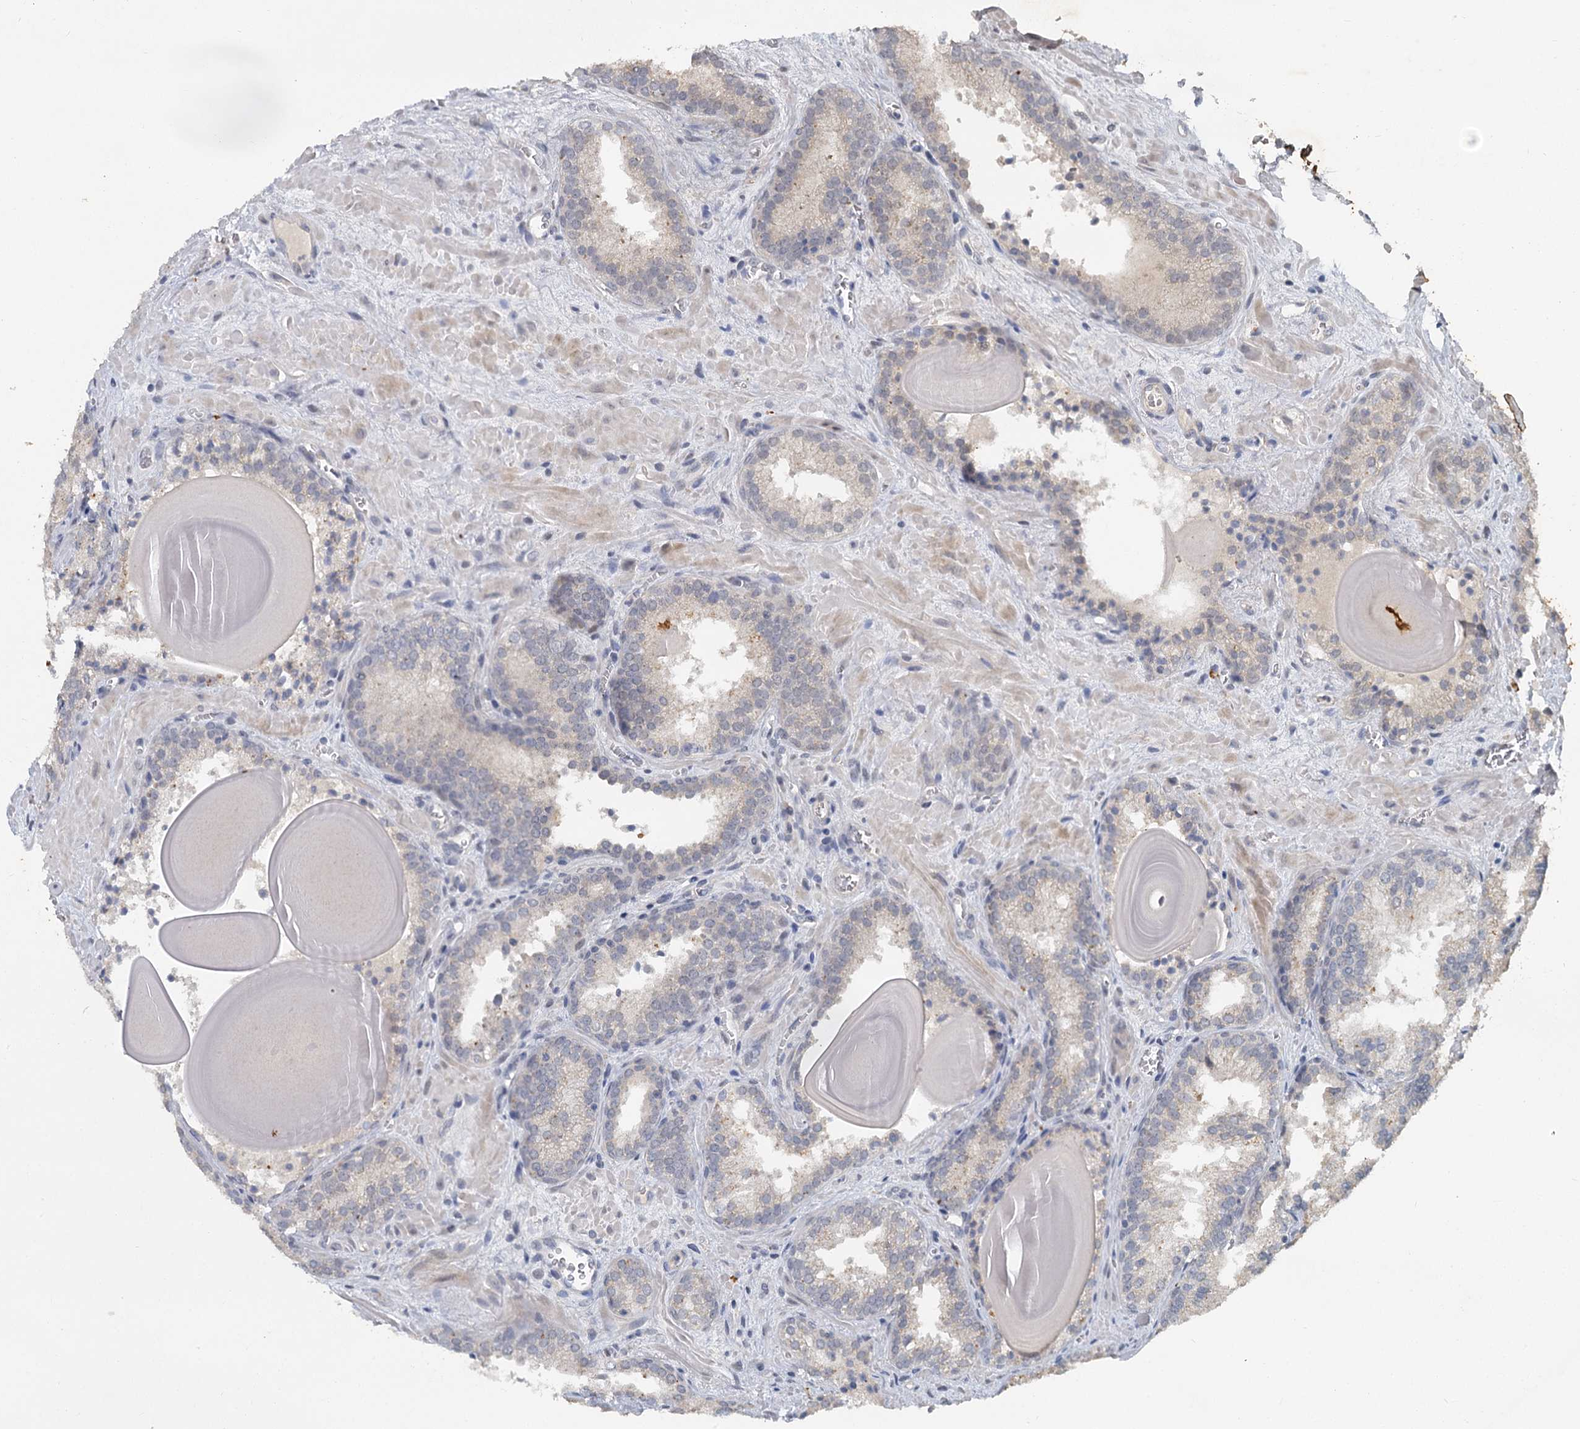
{"staining": {"intensity": "negative", "quantity": "none", "location": "none"}, "tissue": "prostate cancer", "cell_type": "Tumor cells", "image_type": "cancer", "snomed": [{"axis": "morphology", "description": "Adenocarcinoma, High grade"}, {"axis": "topography", "description": "Prostate"}], "caption": "This is an immunohistochemistry image of human prostate adenocarcinoma (high-grade). There is no staining in tumor cells.", "gene": "MUCL1", "patient": {"sex": "male", "age": 66}}